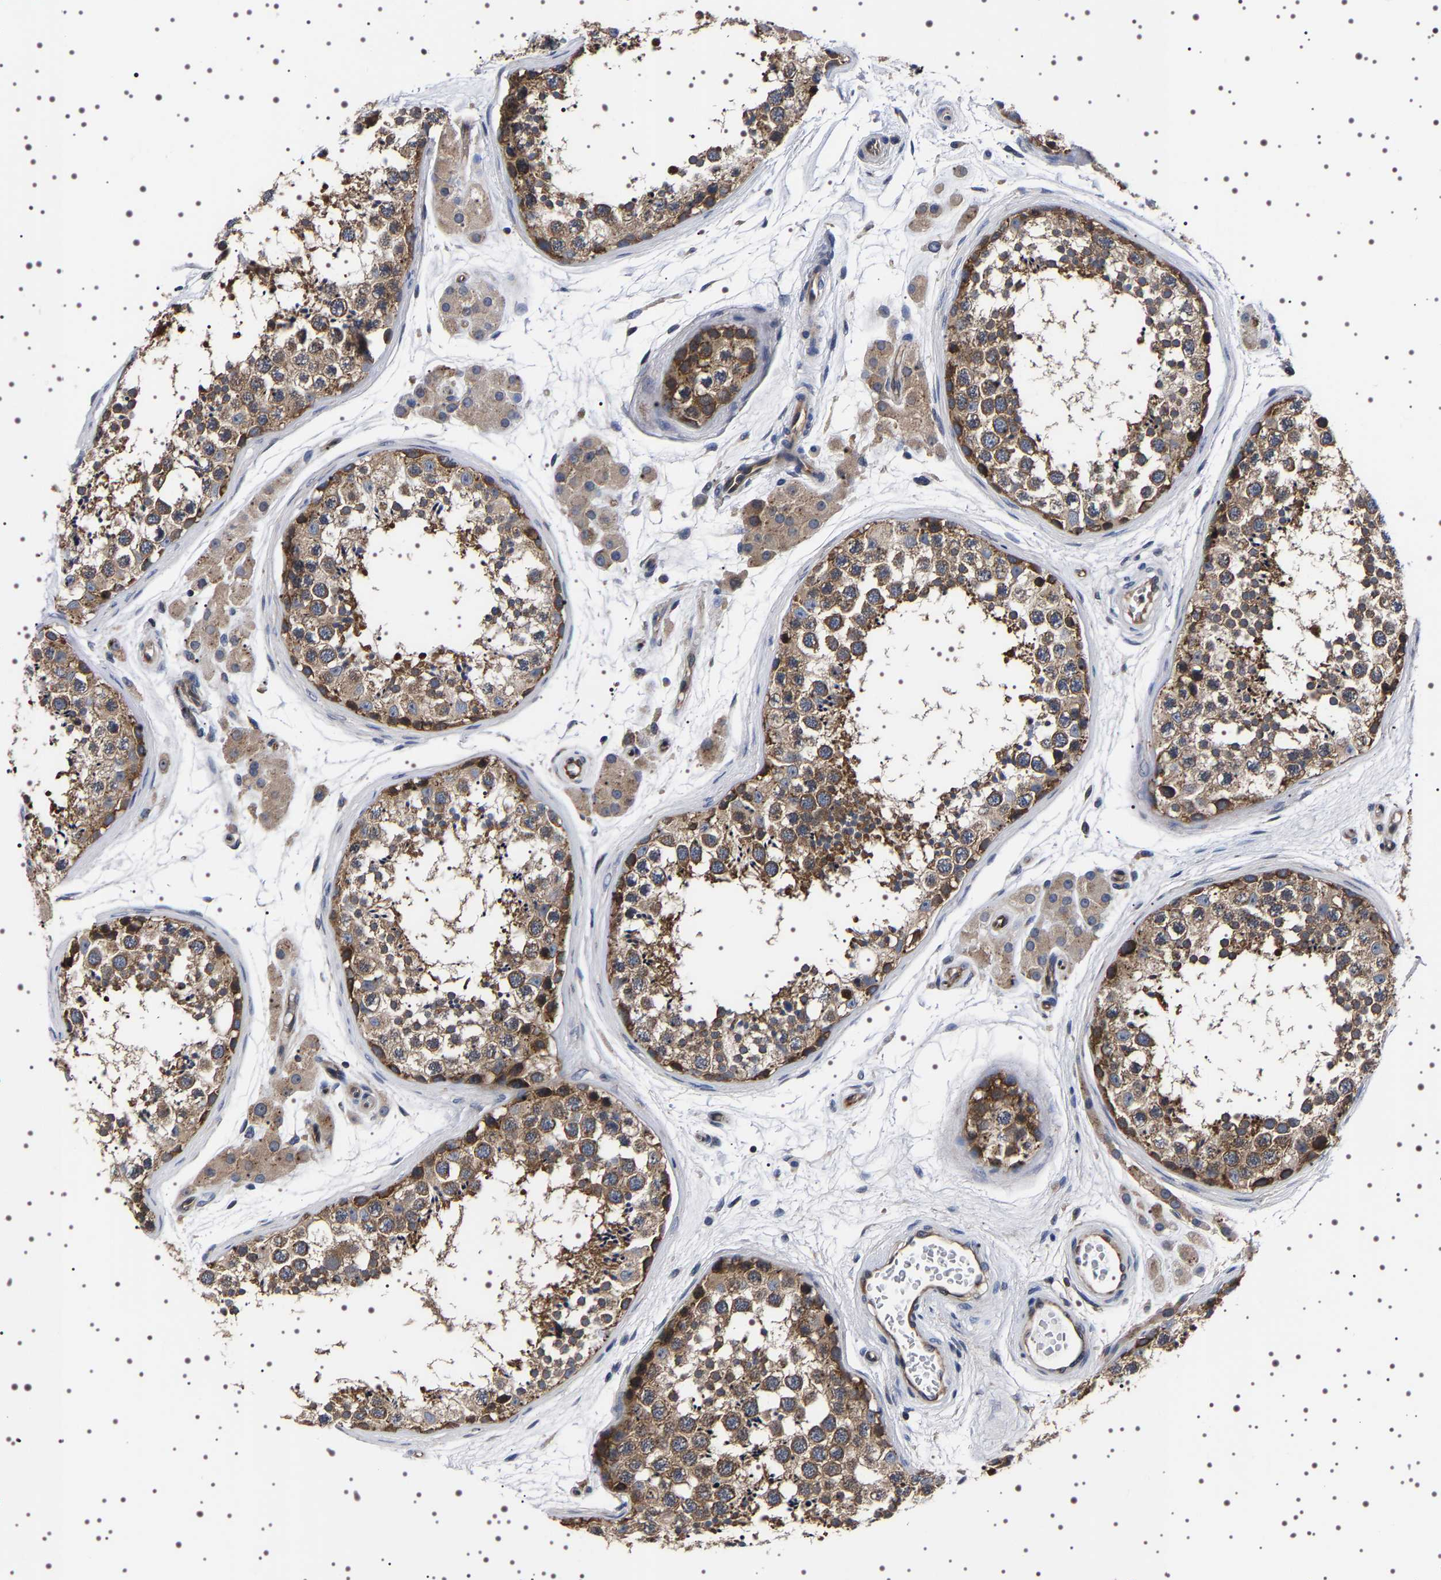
{"staining": {"intensity": "moderate", "quantity": ">75%", "location": "cytoplasmic/membranous"}, "tissue": "testis", "cell_type": "Cells in seminiferous ducts", "image_type": "normal", "snomed": [{"axis": "morphology", "description": "Normal tissue, NOS"}, {"axis": "topography", "description": "Testis"}], "caption": "Cells in seminiferous ducts demonstrate medium levels of moderate cytoplasmic/membranous expression in about >75% of cells in unremarkable human testis. (DAB (3,3'-diaminobenzidine) IHC, brown staining for protein, blue staining for nuclei).", "gene": "DARS1", "patient": {"sex": "male", "age": 56}}